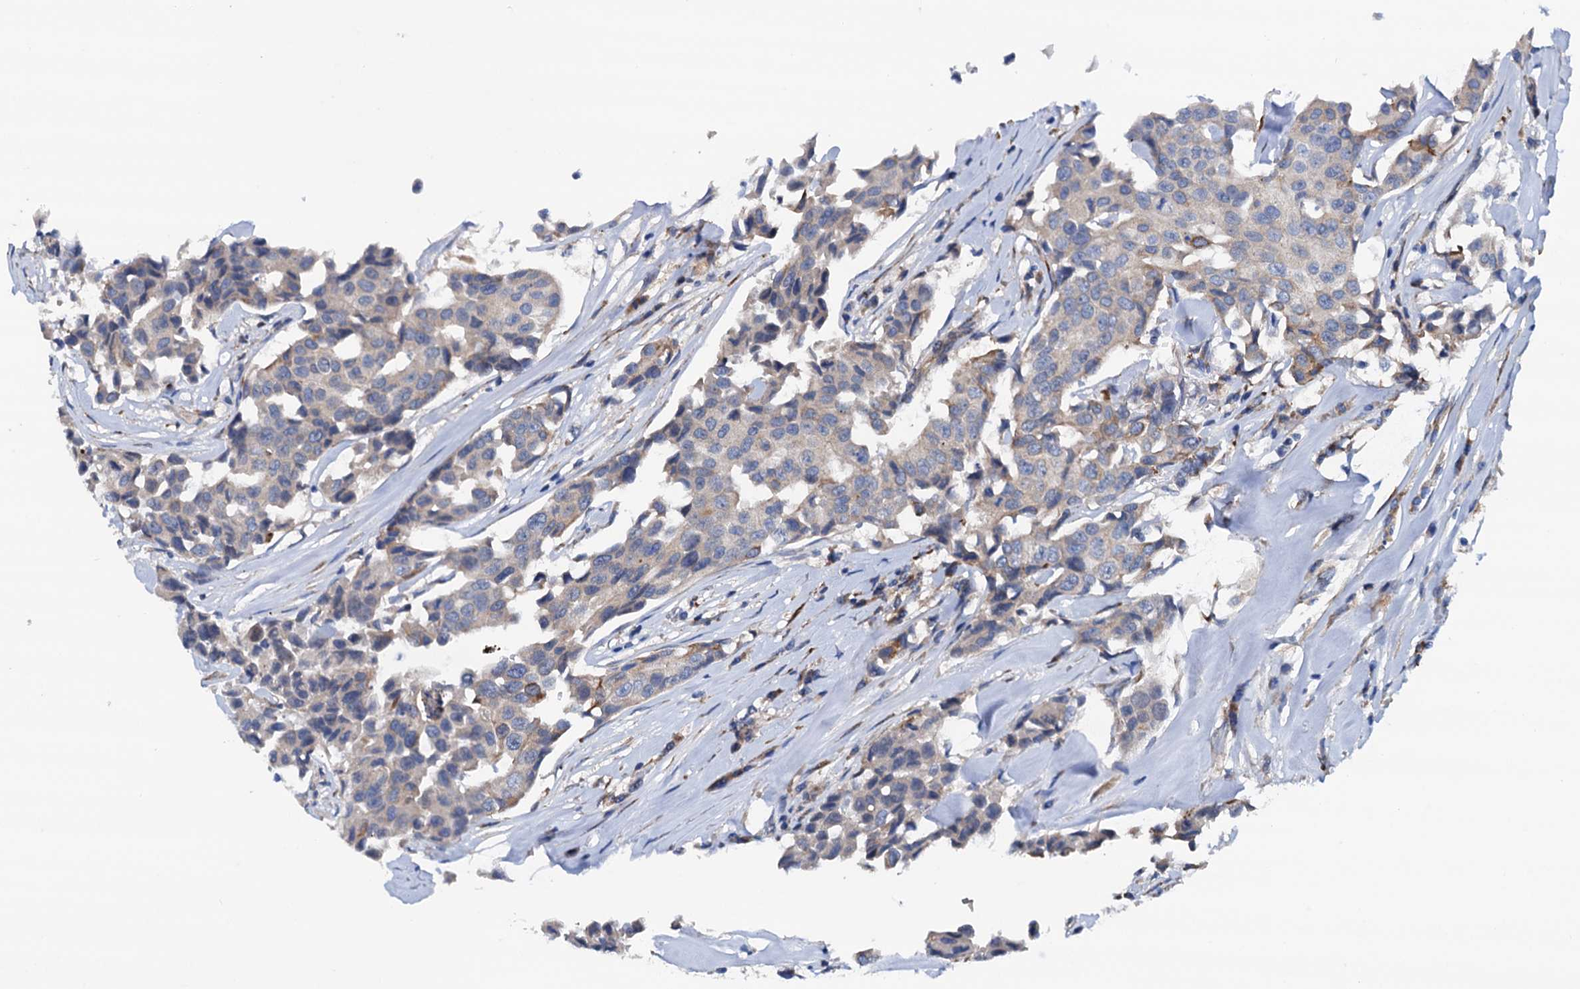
{"staining": {"intensity": "weak", "quantity": "<25%", "location": "cytoplasmic/membranous"}, "tissue": "breast cancer", "cell_type": "Tumor cells", "image_type": "cancer", "snomed": [{"axis": "morphology", "description": "Duct carcinoma"}, {"axis": "topography", "description": "Breast"}], "caption": "Breast invasive ductal carcinoma was stained to show a protein in brown. There is no significant expression in tumor cells. (Brightfield microscopy of DAB immunohistochemistry (IHC) at high magnification).", "gene": "RASSF9", "patient": {"sex": "female", "age": 80}}